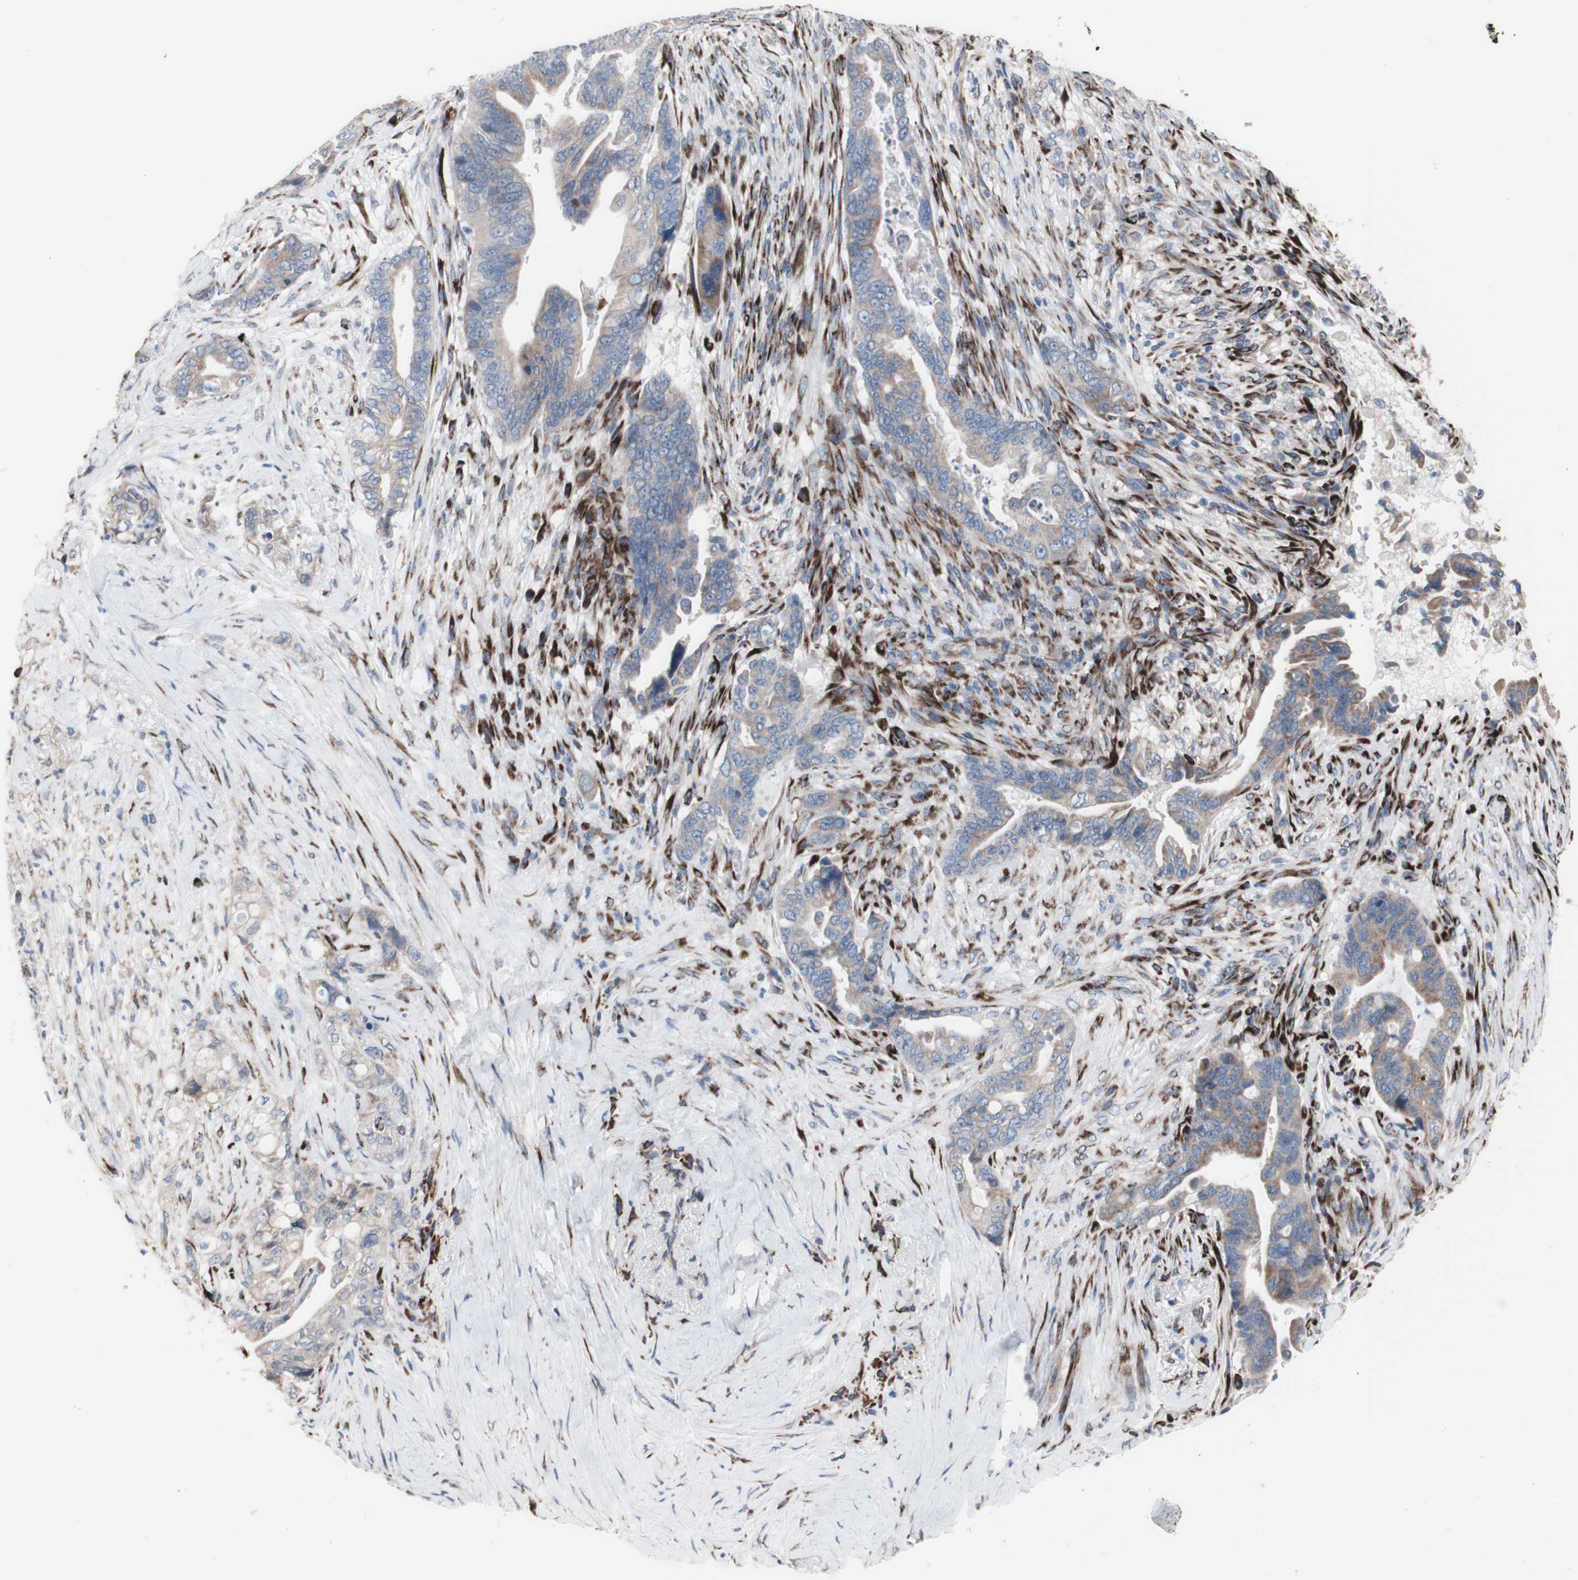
{"staining": {"intensity": "weak", "quantity": "25%-75%", "location": "cytoplasmic/membranous"}, "tissue": "pancreatic cancer", "cell_type": "Tumor cells", "image_type": "cancer", "snomed": [{"axis": "morphology", "description": "Adenocarcinoma, NOS"}, {"axis": "topography", "description": "Pancreas"}], "caption": "Immunohistochemical staining of adenocarcinoma (pancreatic) exhibits weak cytoplasmic/membranous protein staining in about 25%-75% of tumor cells.", "gene": "AGPAT5", "patient": {"sex": "male", "age": 70}}